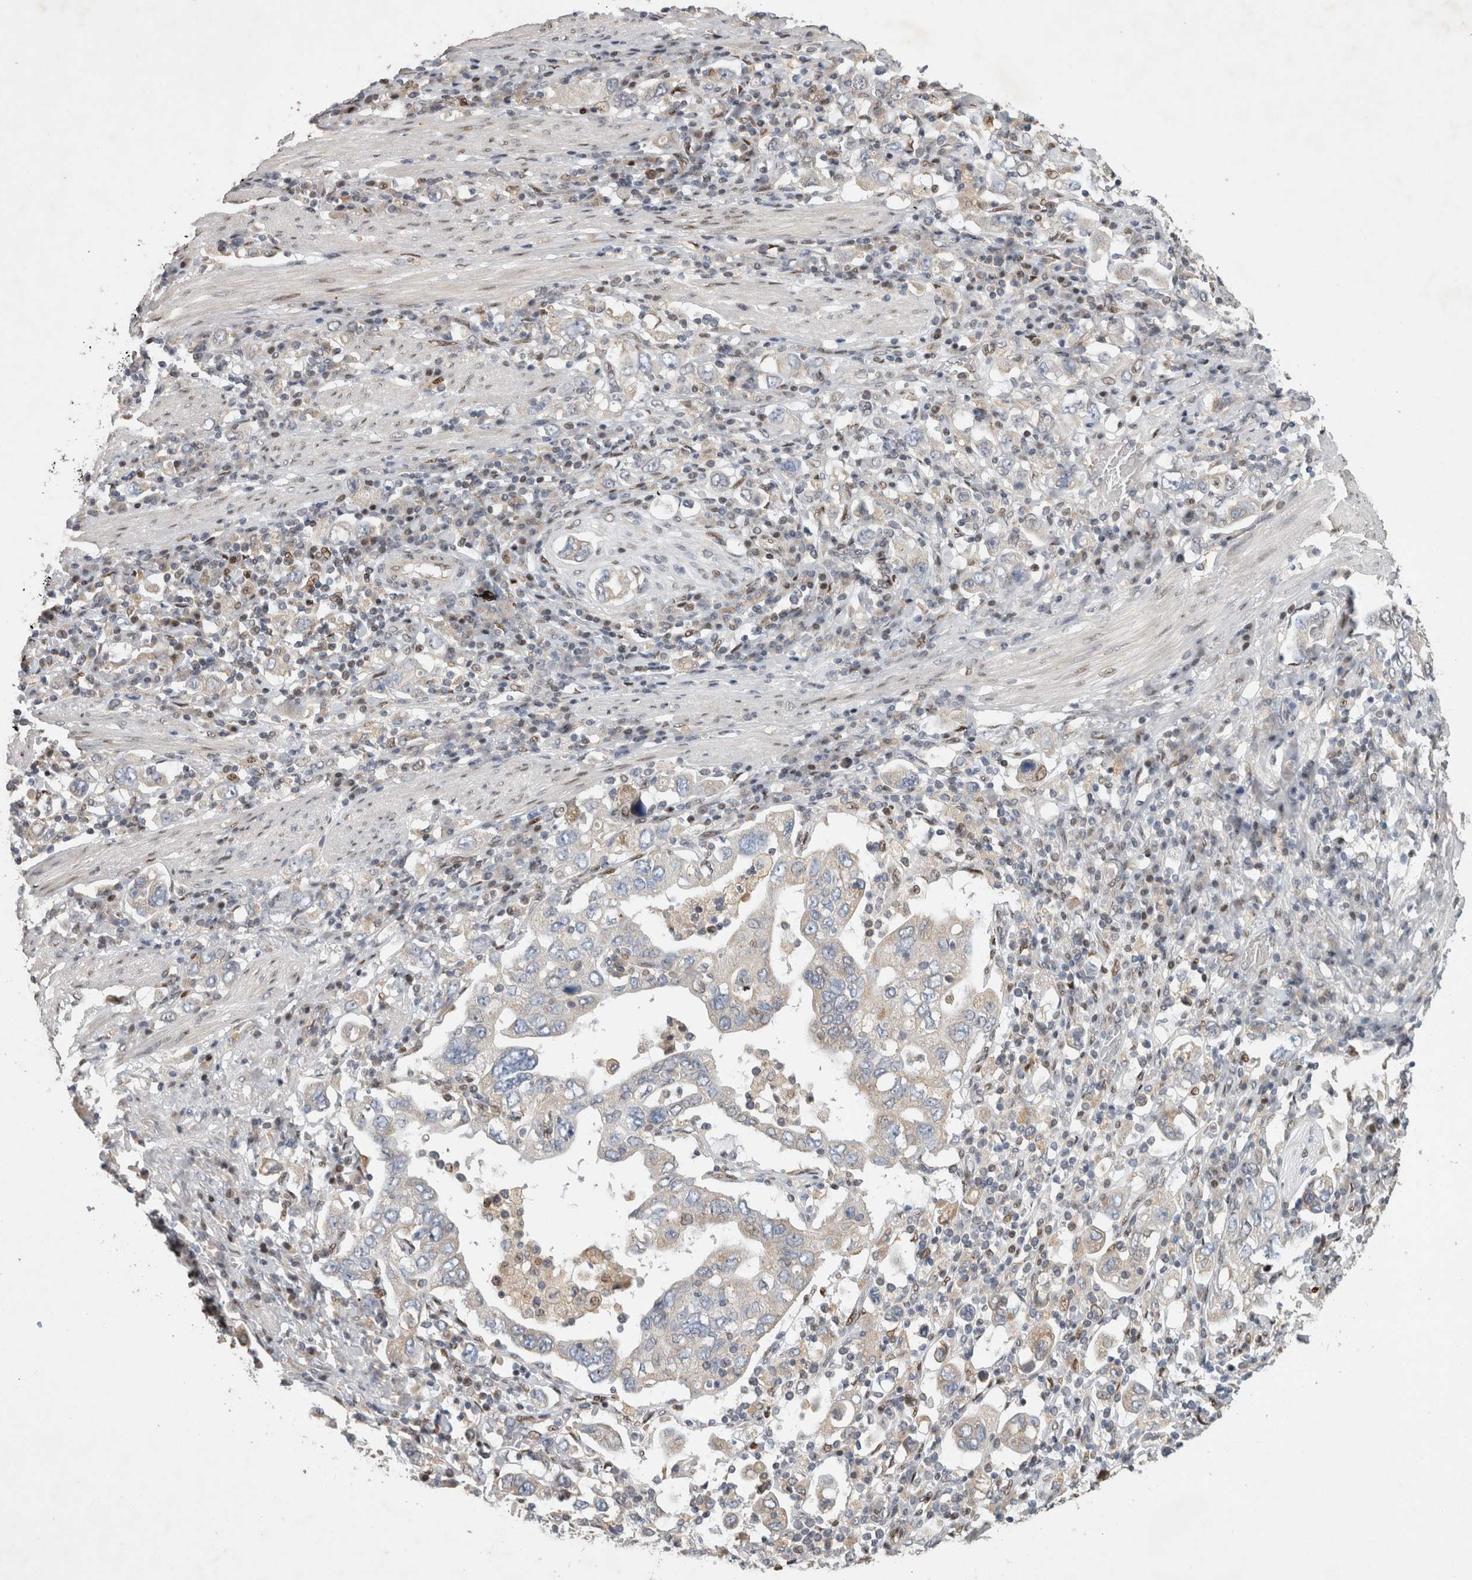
{"staining": {"intensity": "negative", "quantity": "none", "location": "none"}, "tissue": "stomach cancer", "cell_type": "Tumor cells", "image_type": "cancer", "snomed": [{"axis": "morphology", "description": "Adenocarcinoma, NOS"}, {"axis": "topography", "description": "Stomach, upper"}], "caption": "Immunohistochemical staining of stomach cancer (adenocarcinoma) demonstrates no significant expression in tumor cells.", "gene": "C8orf58", "patient": {"sex": "male", "age": 62}}